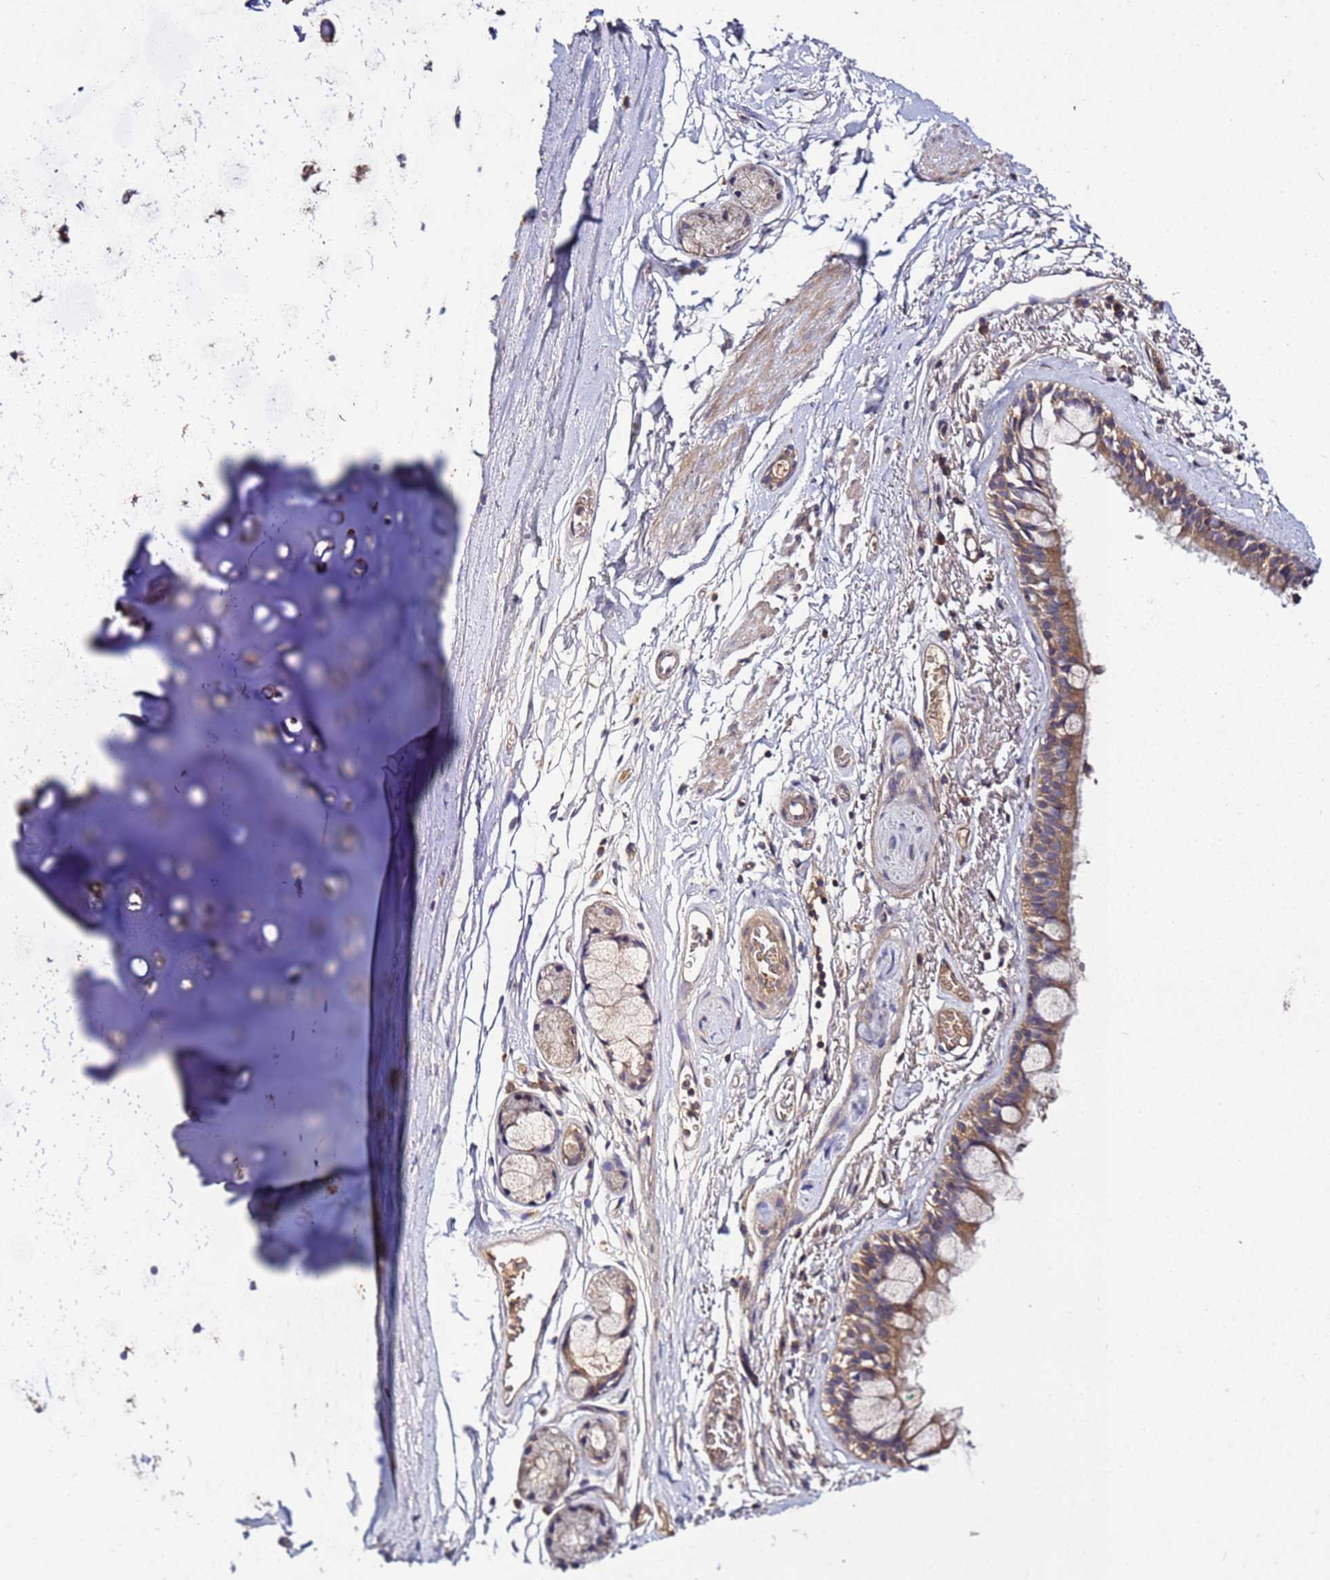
{"staining": {"intensity": "negative", "quantity": "none", "location": "none"}, "tissue": "adipose tissue", "cell_type": "Adipocytes", "image_type": "normal", "snomed": [{"axis": "morphology", "description": "Normal tissue, NOS"}, {"axis": "topography", "description": "Lymph node"}, {"axis": "topography", "description": "Bronchus"}], "caption": "Immunohistochemical staining of normal adipose tissue shows no significant expression in adipocytes.", "gene": "GSPT2", "patient": {"sex": "male", "age": 63}}